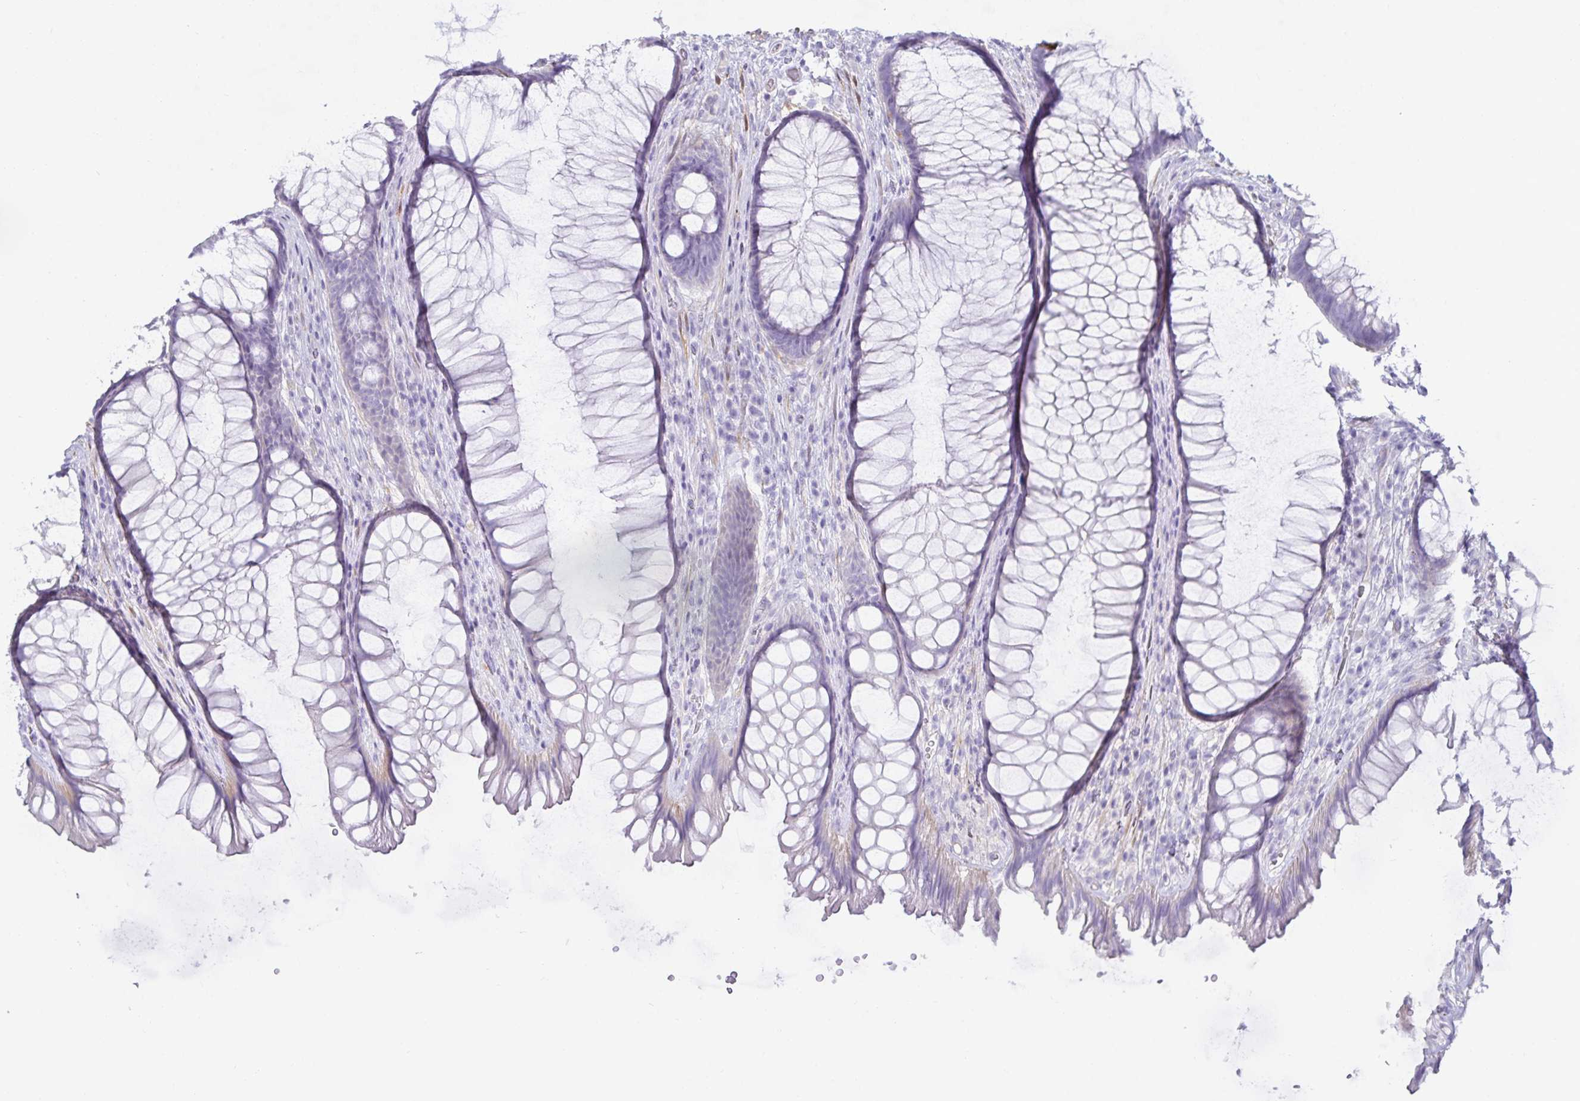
{"staining": {"intensity": "negative", "quantity": "none", "location": "none"}, "tissue": "rectum", "cell_type": "Glandular cells", "image_type": "normal", "snomed": [{"axis": "morphology", "description": "Normal tissue, NOS"}, {"axis": "topography", "description": "Rectum"}], "caption": "A high-resolution histopathology image shows IHC staining of unremarkable rectum, which exhibits no significant staining in glandular cells. (Brightfield microscopy of DAB IHC at high magnification).", "gene": "SPAG4", "patient": {"sex": "male", "age": 53}}